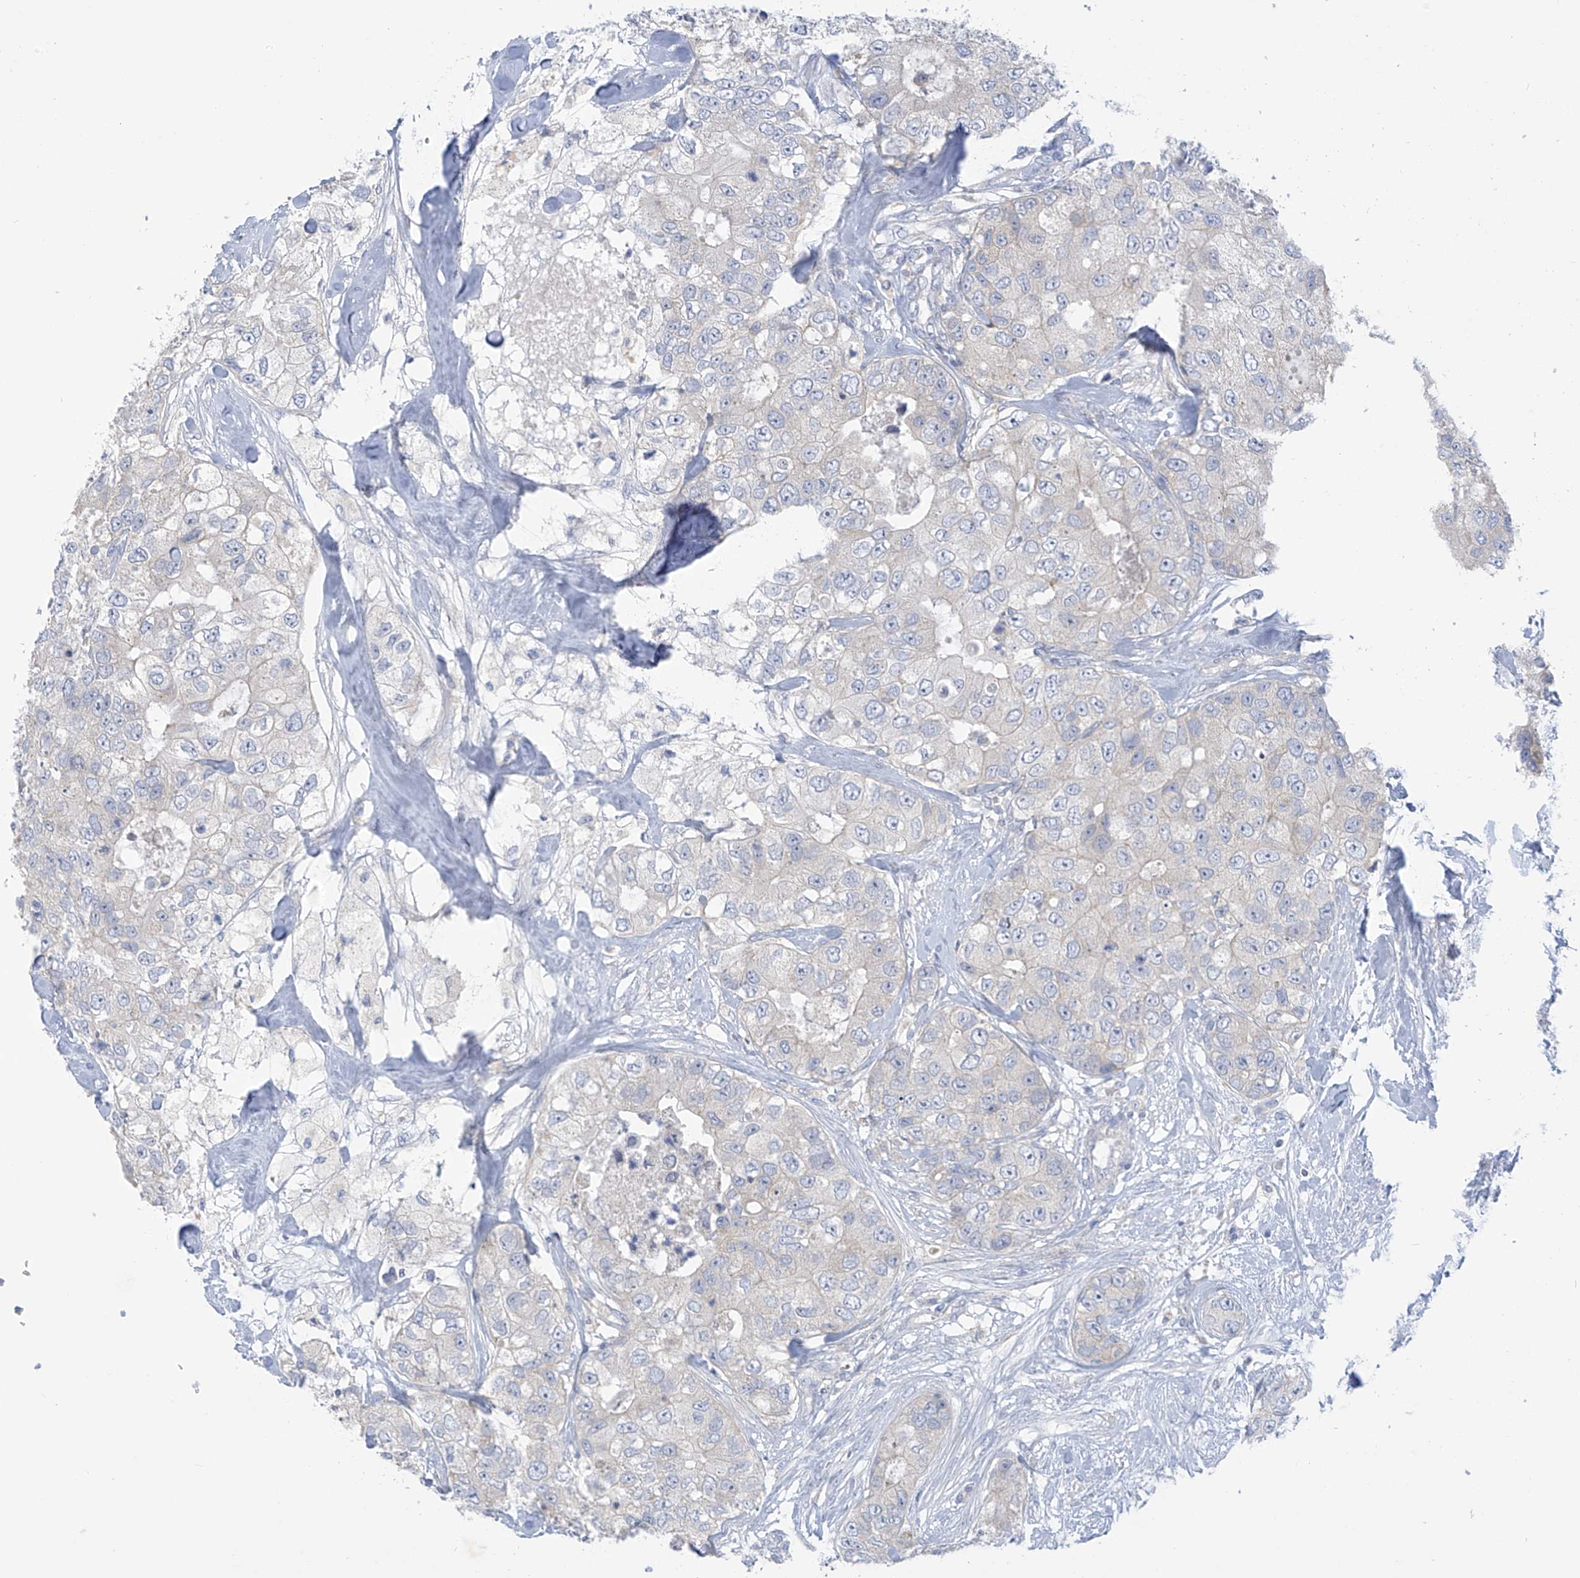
{"staining": {"intensity": "negative", "quantity": "none", "location": "none"}, "tissue": "breast cancer", "cell_type": "Tumor cells", "image_type": "cancer", "snomed": [{"axis": "morphology", "description": "Duct carcinoma"}, {"axis": "topography", "description": "Breast"}], "caption": "Immunohistochemistry micrograph of neoplastic tissue: human invasive ductal carcinoma (breast) stained with DAB (3,3'-diaminobenzidine) demonstrates no significant protein positivity in tumor cells. (Brightfield microscopy of DAB (3,3'-diaminobenzidine) immunohistochemistry at high magnification).", "gene": "SLC6A12", "patient": {"sex": "female", "age": 62}}